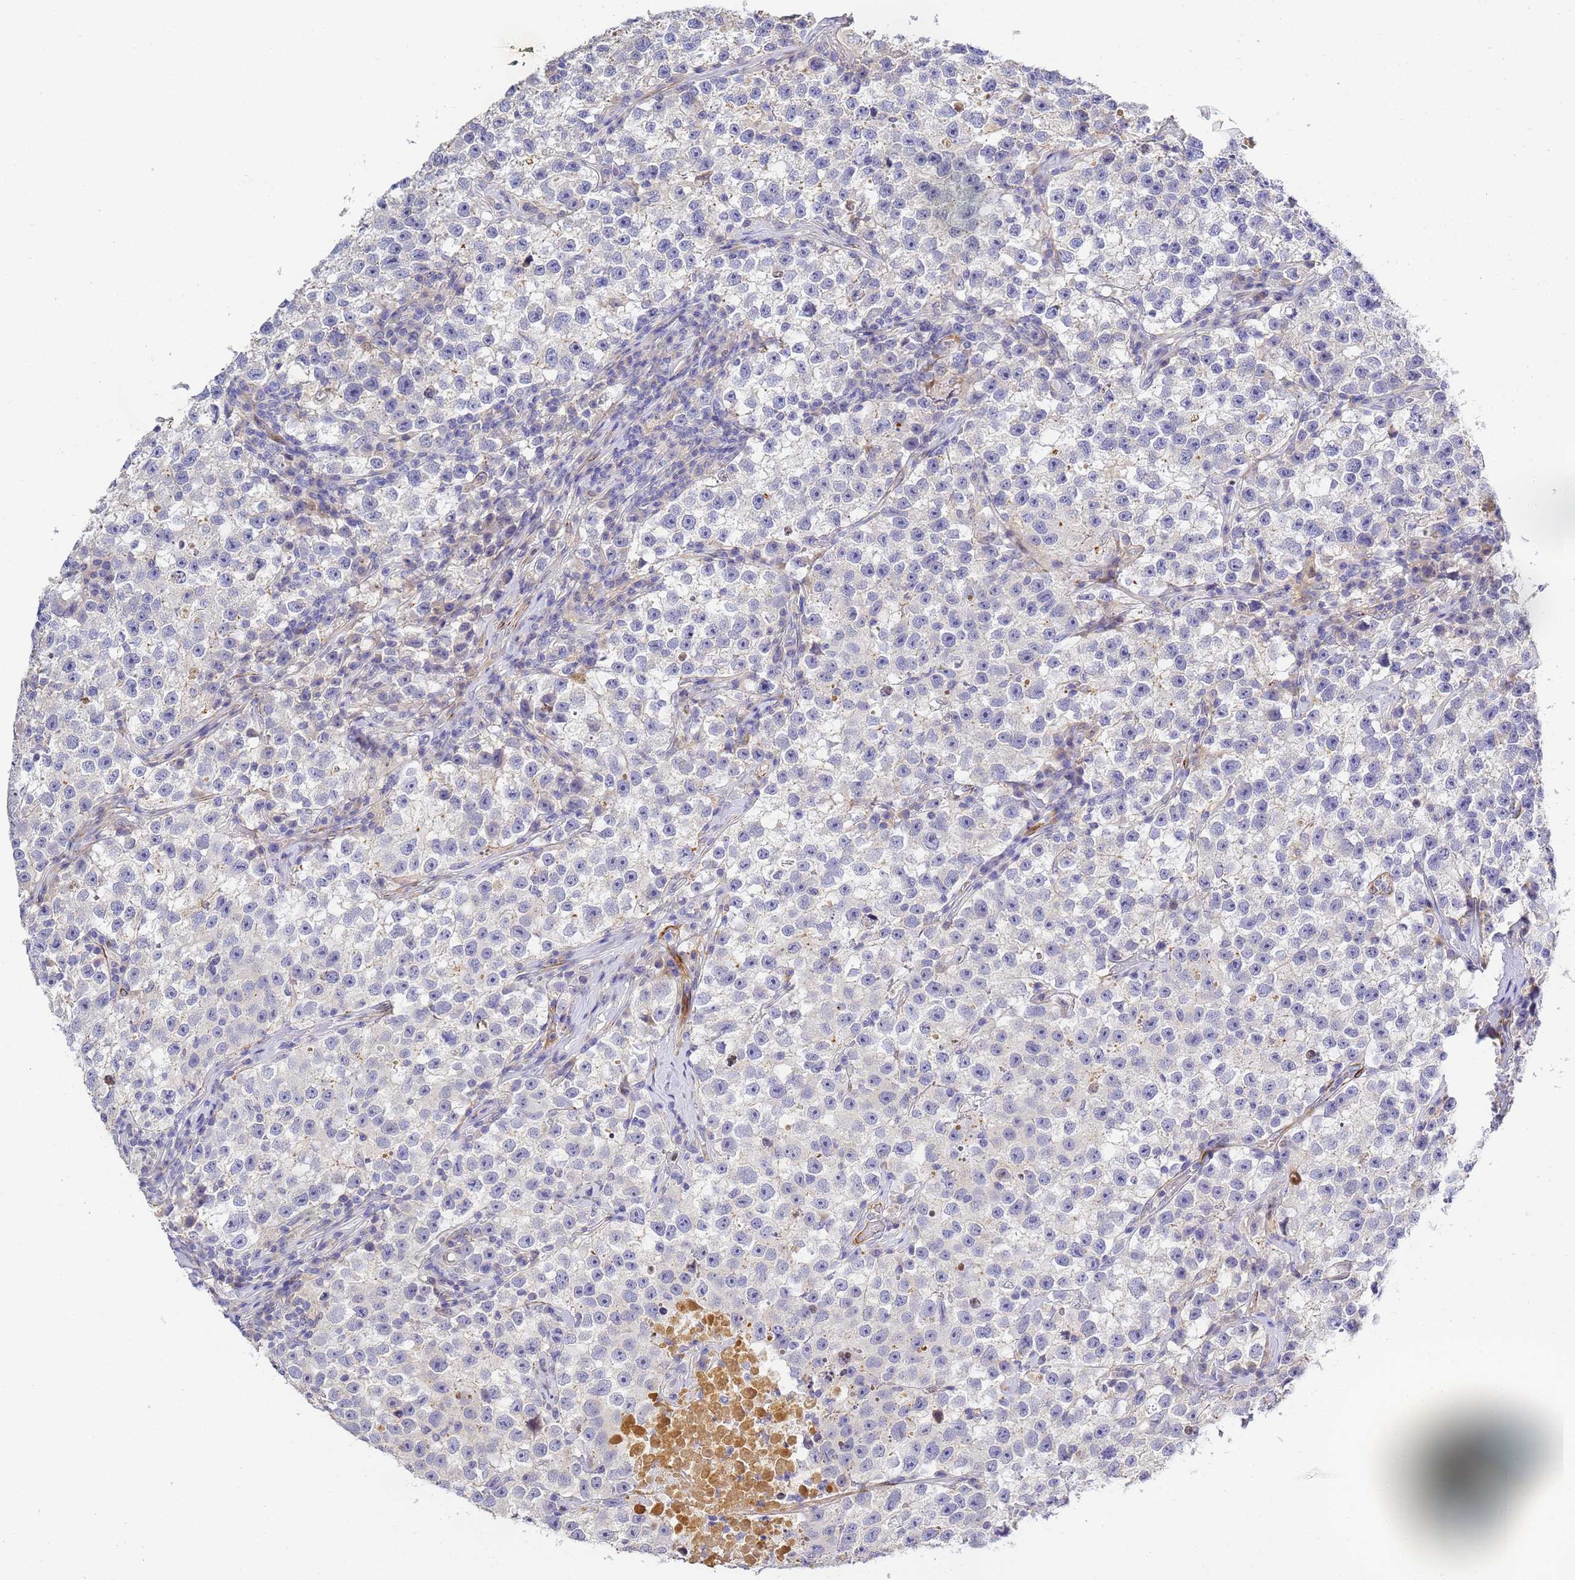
{"staining": {"intensity": "negative", "quantity": "none", "location": "none"}, "tissue": "testis cancer", "cell_type": "Tumor cells", "image_type": "cancer", "snomed": [{"axis": "morphology", "description": "Seminoma, NOS"}, {"axis": "topography", "description": "Testis"}], "caption": "Immunohistochemistry (IHC) photomicrograph of neoplastic tissue: human testis cancer (seminoma) stained with DAB shows no significant protein staining in tumor cells.", "gene": "CFH", "patient": {"sex": "male", "age": 22}}